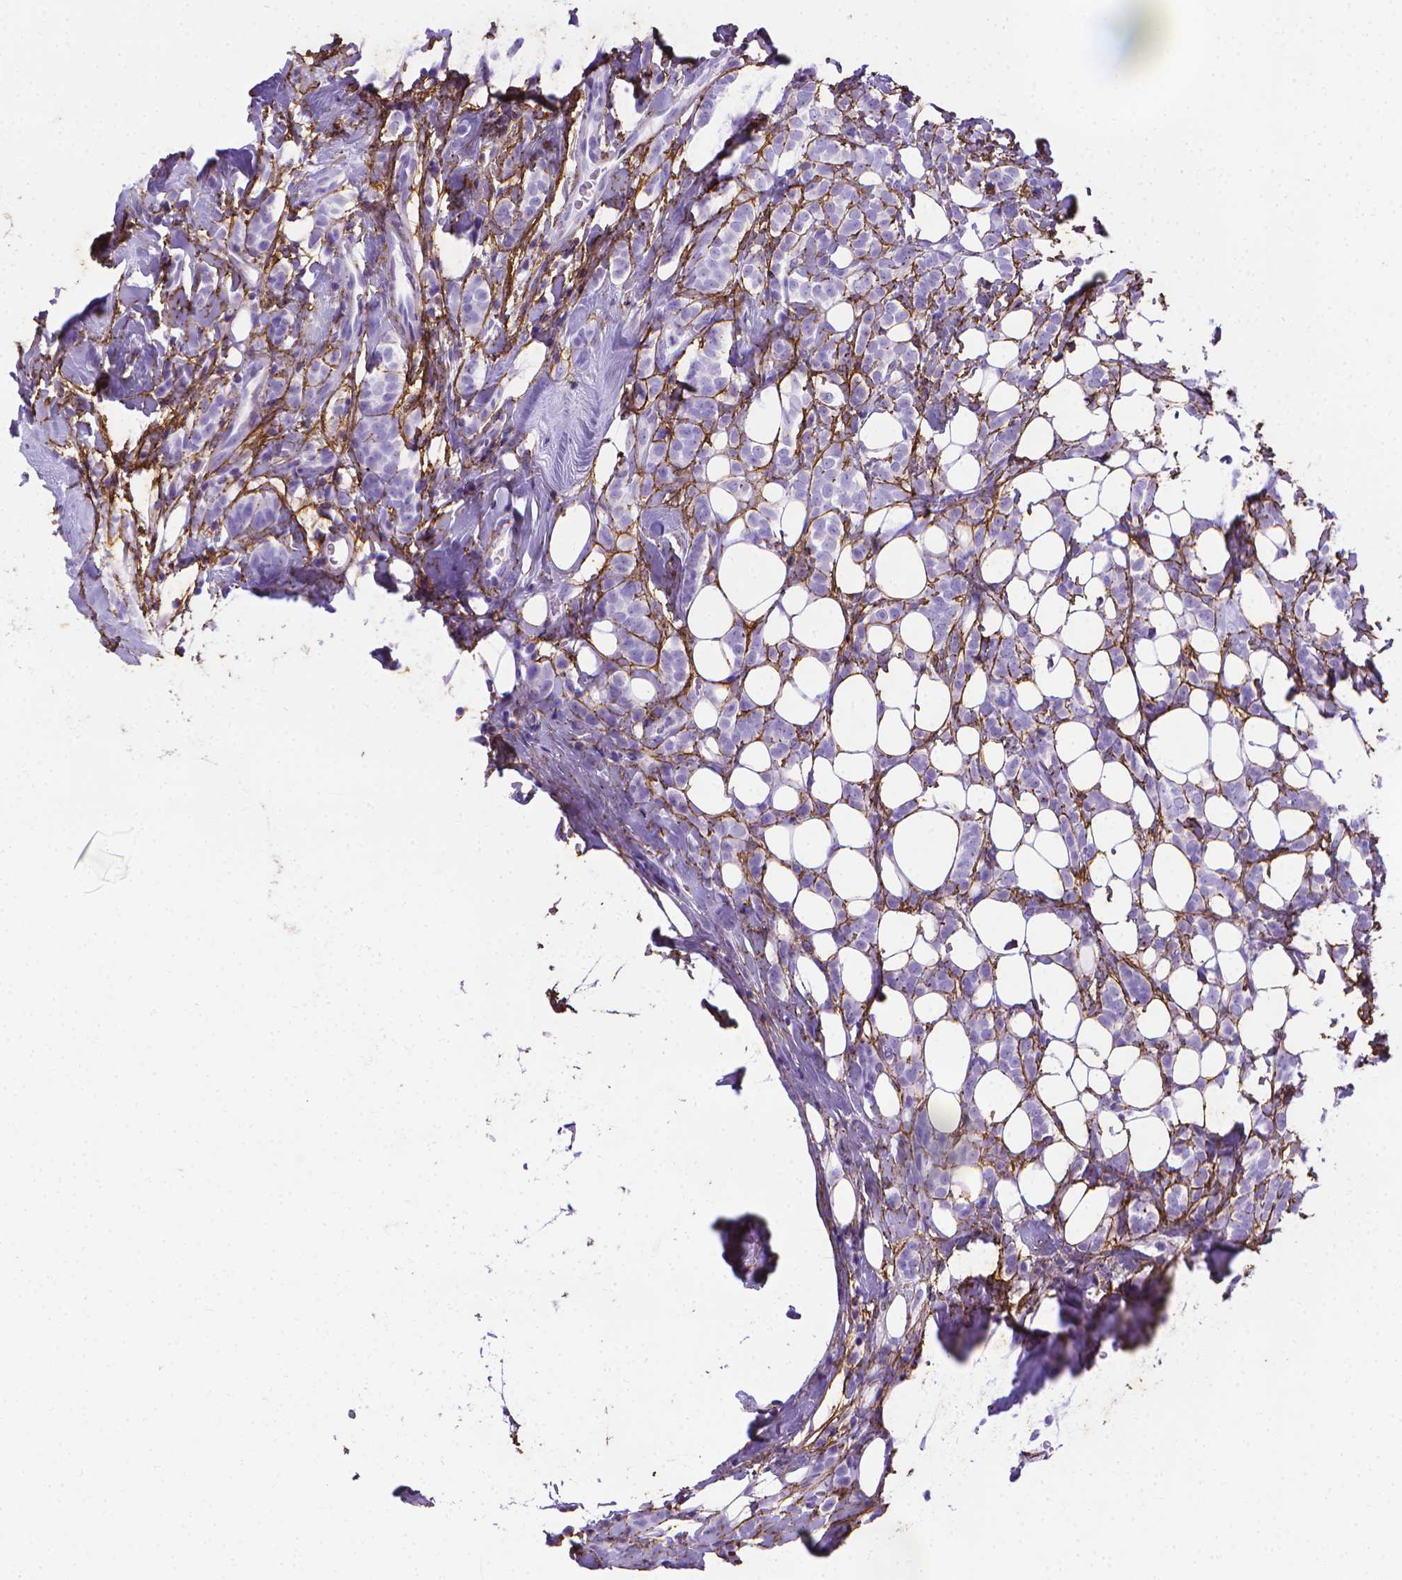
{"staining": {"intensity": "negative", "quantity": "none", "location": "none"}, "tissue": "breast cancer", "cell_type": "Tumor cells", "image_type": "cancer", "snomed": [{"axis": "morphology", "description": "Lobular carcinoma"}, {"axis": "topography", "description": "Breast"}], "caption": "Tumor cells are negative for brown protein staining in lobular carcinoma (breast).", "gene": "MFAP2", "patient": {"sex": "female", "age": 49}}